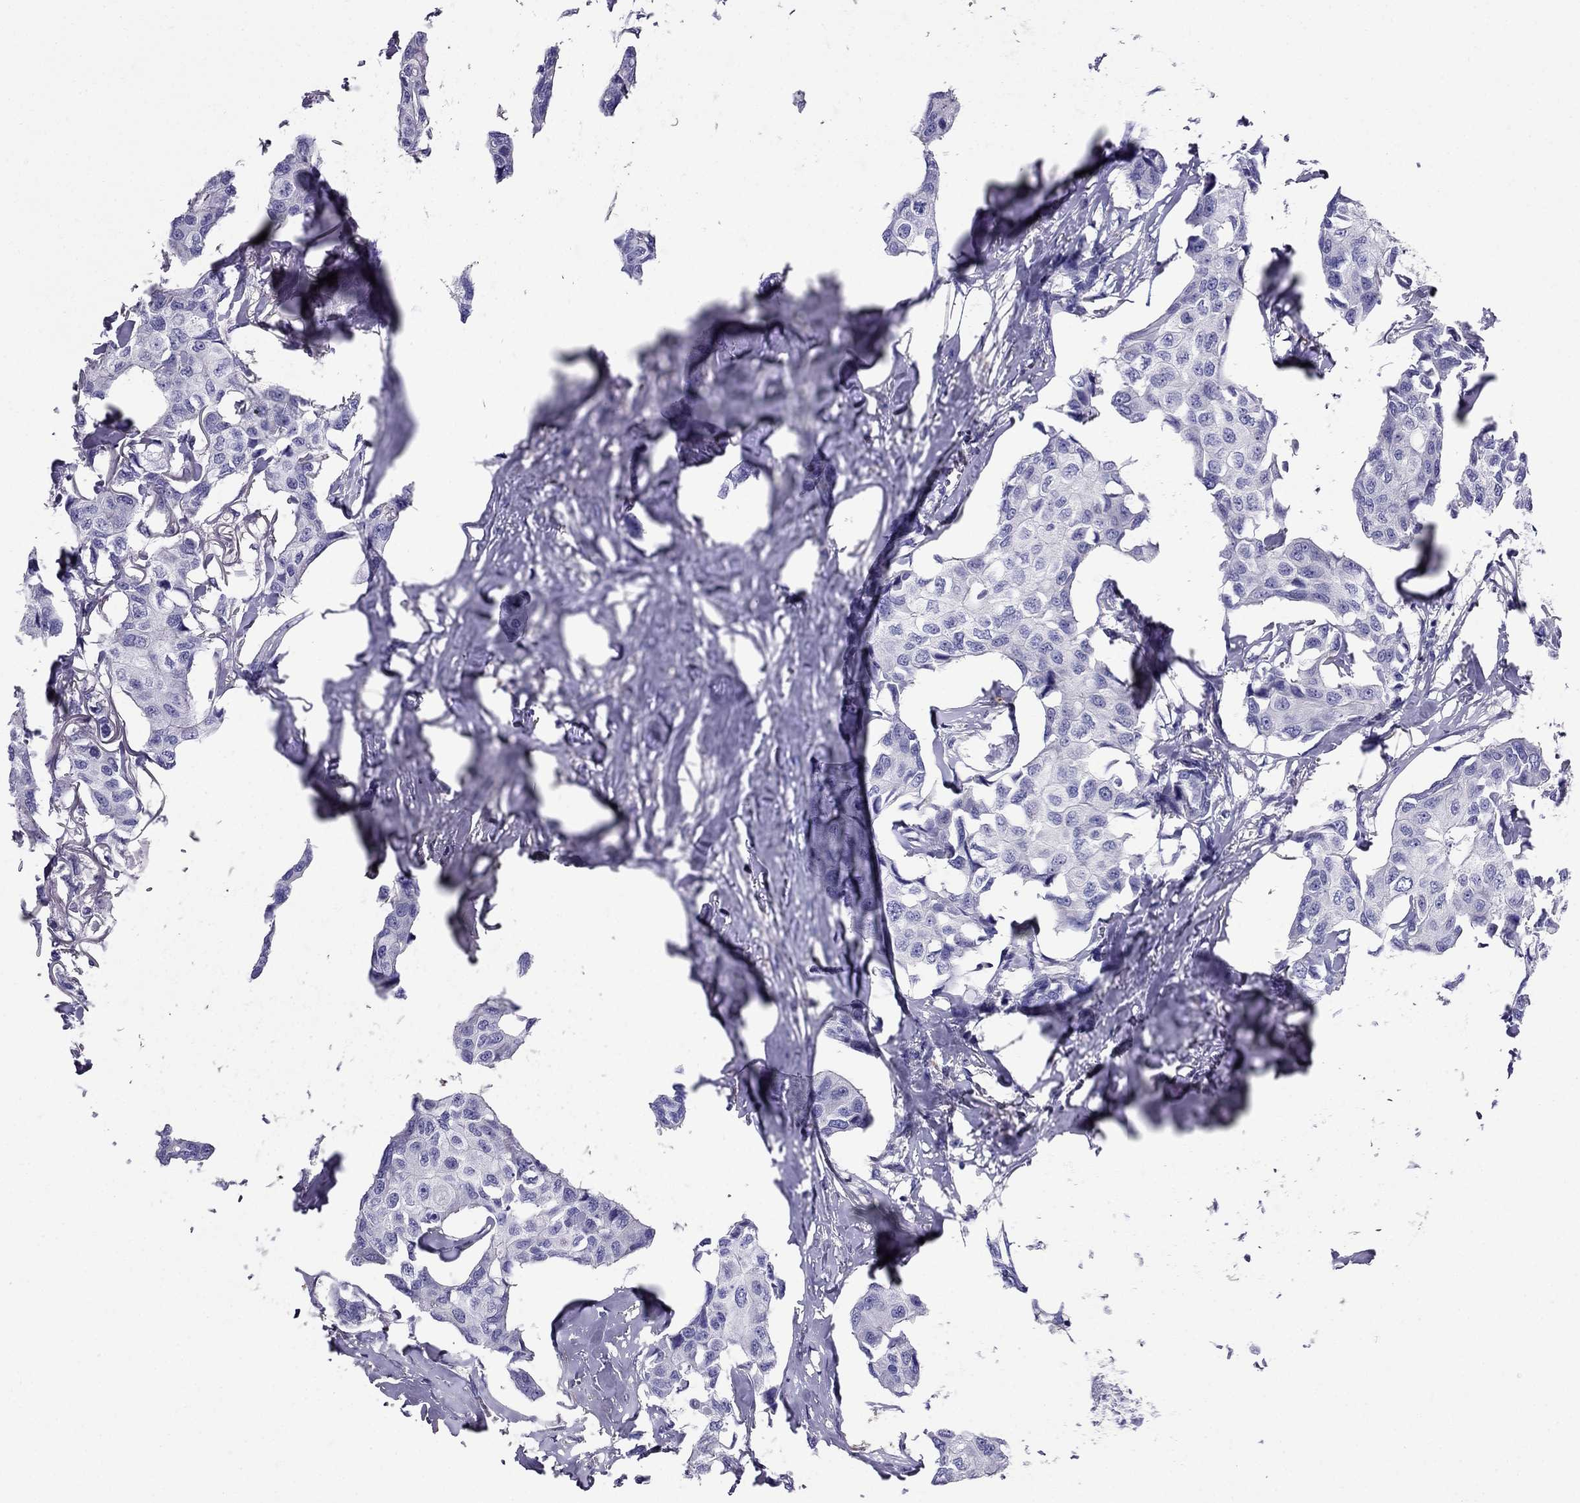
{"staining": {"intensity": "negative", "quantity": "none", "location": "none"}, "tissue": "breast cancer", "cell_type": "Tumor cells", "image_type": "cancer", "snomed": [{"axis": "morphology", "description": "Duct carcinoma"}, {"axis": "topography", "description": "Breast"}], "caption": "Immunohistochemistry of human invasive ductal carcinoma (breast) demonstrates no positivity in tumor cells.", "gene": "GPR50", "patient": {"sex": "female", "age": 80}}